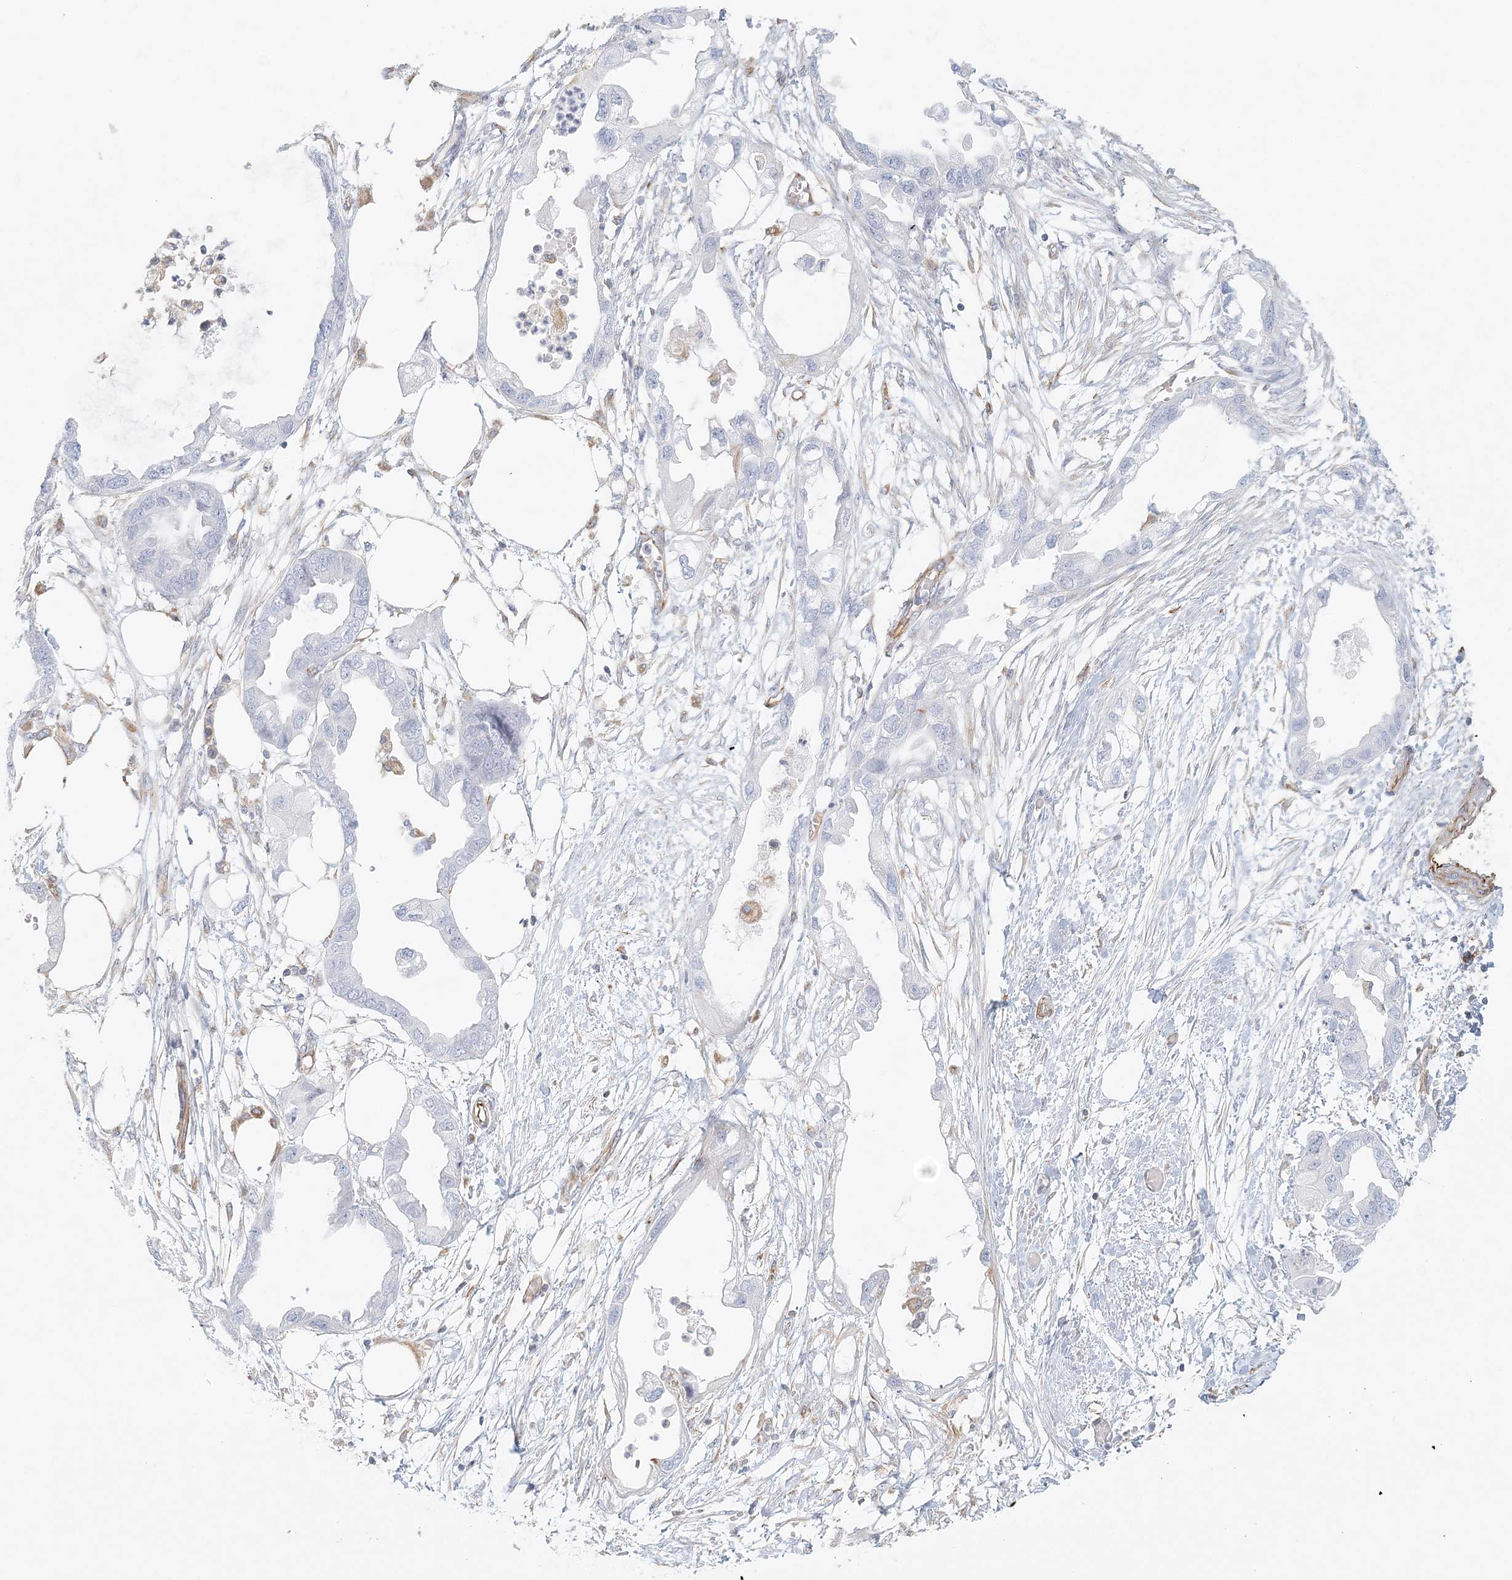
{"staining": {"intensity": "negative", "quantity": "none", "location": "none"}, "tissue": "endometrial cancer", "cell_type": "Tumor cells", "image_type": "cancer", "snomed": [{"axis": "morphology", "description": "Adenocarcinoma, NOS"}, {"axis": "morphology", "description": "Adenocarcinoma, metastatic, NOS"}, {"axis": "topography", "description": "Adipose tissue"}, {"axis": "topography", "description": "Endometrium"}], "caption": "Micrograph shows no significant protein staining in tumor cells of adenocarcinoma (endometrial). (DAB (3,3'-diaminobenzidine) immunohistochemistry (IHC), high magnification).", "gene": "DMRTB1", "patient": {"sex": "female", "age": 67}}